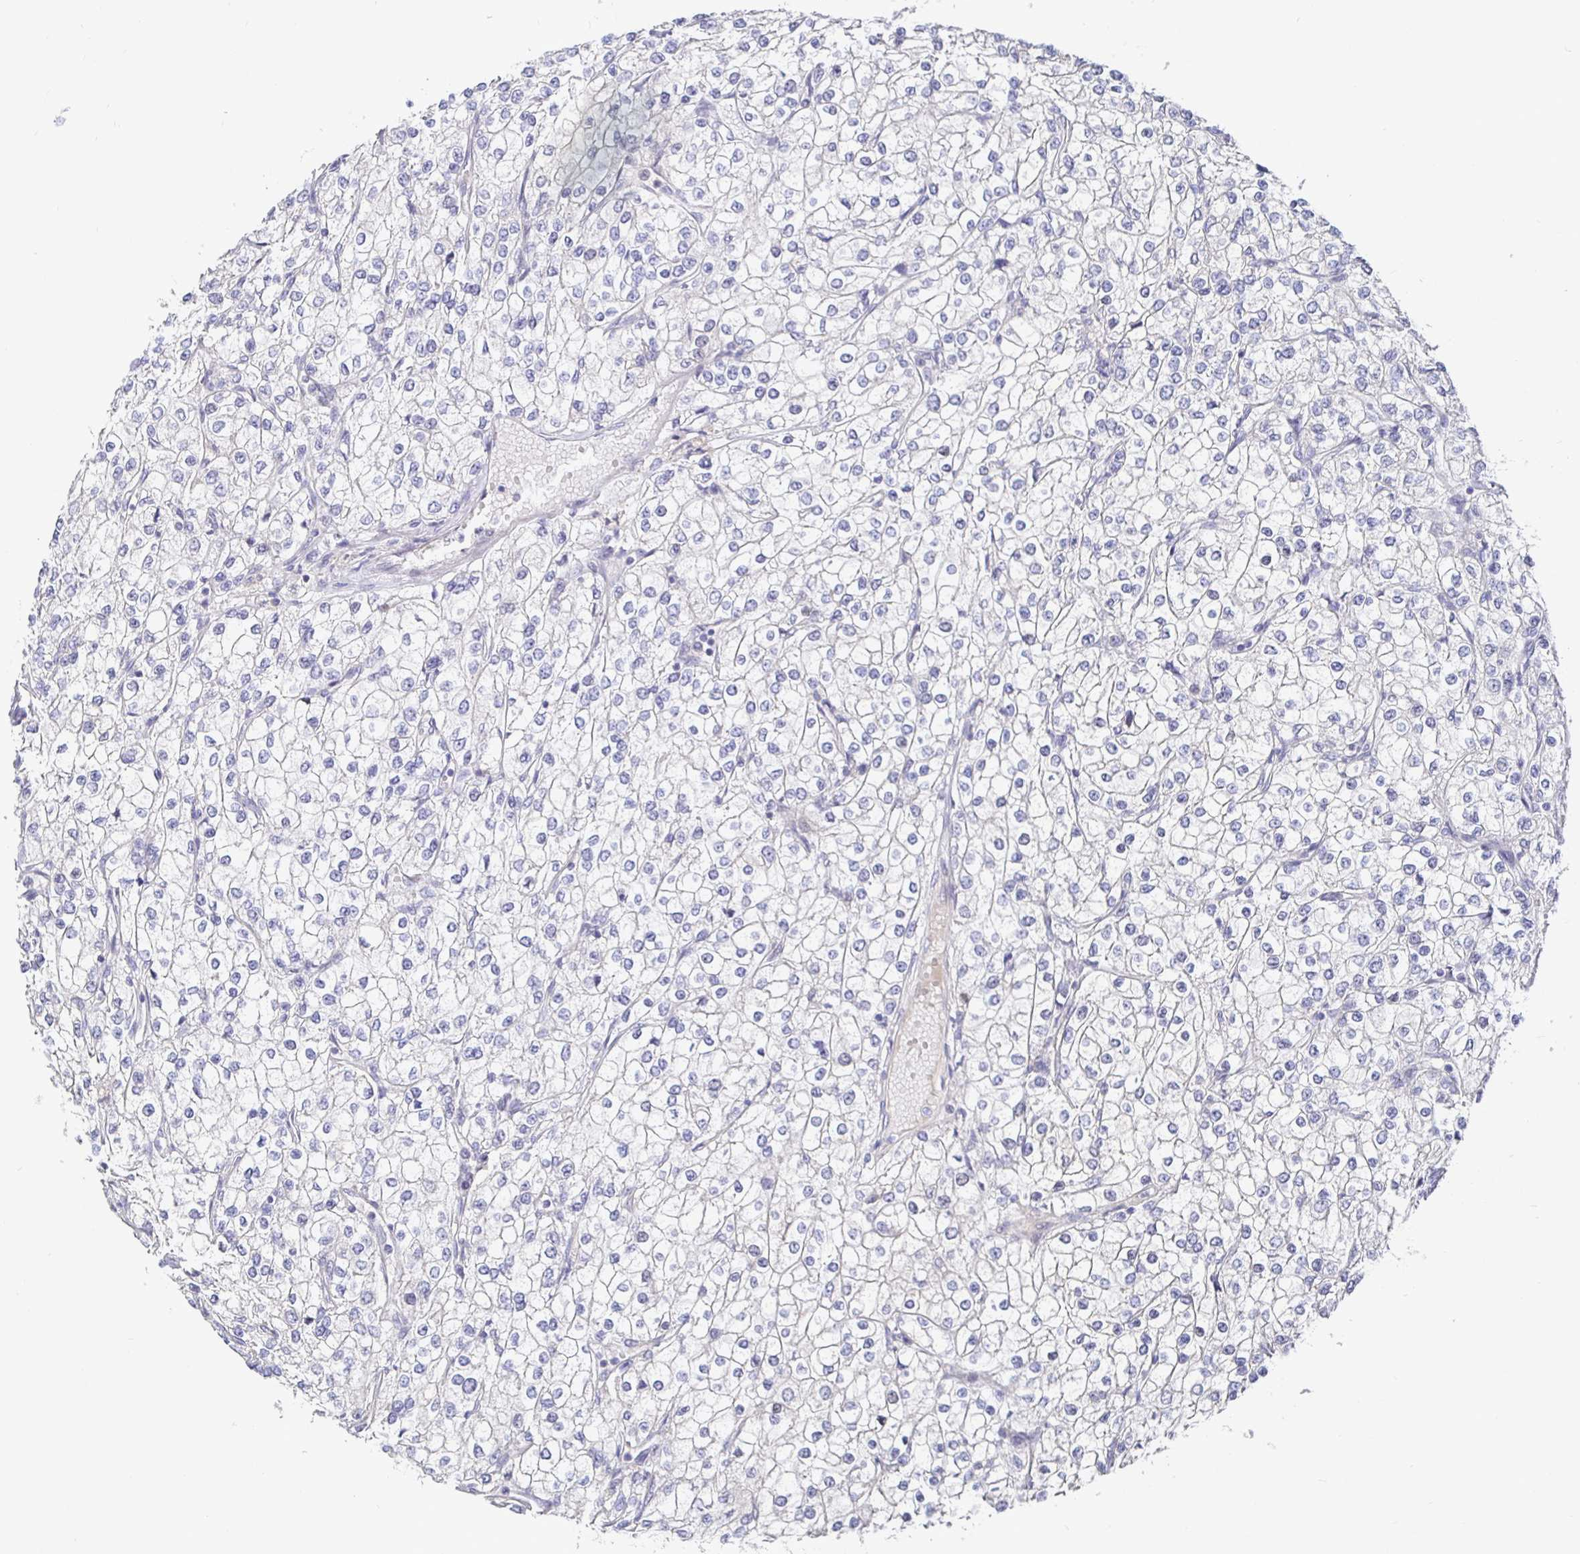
{"staining": {"intensity": "negative", "quantity": "none", "location": "none"}, "tissue": "renal cancer", "cell_type": "Tumor cells", "image_type": "cancer", "snomed": [{"axis": "morphology", "description": "Adenocarcinoma, NOS"}, {"axis": "topography", "description": "Kidney"}], "caption": "This is an IHC histopathology image of human renal cancer. There is no staining in tumor cells.", "gene": "CIT", "patient": {"sex": "male", "age": 80}}